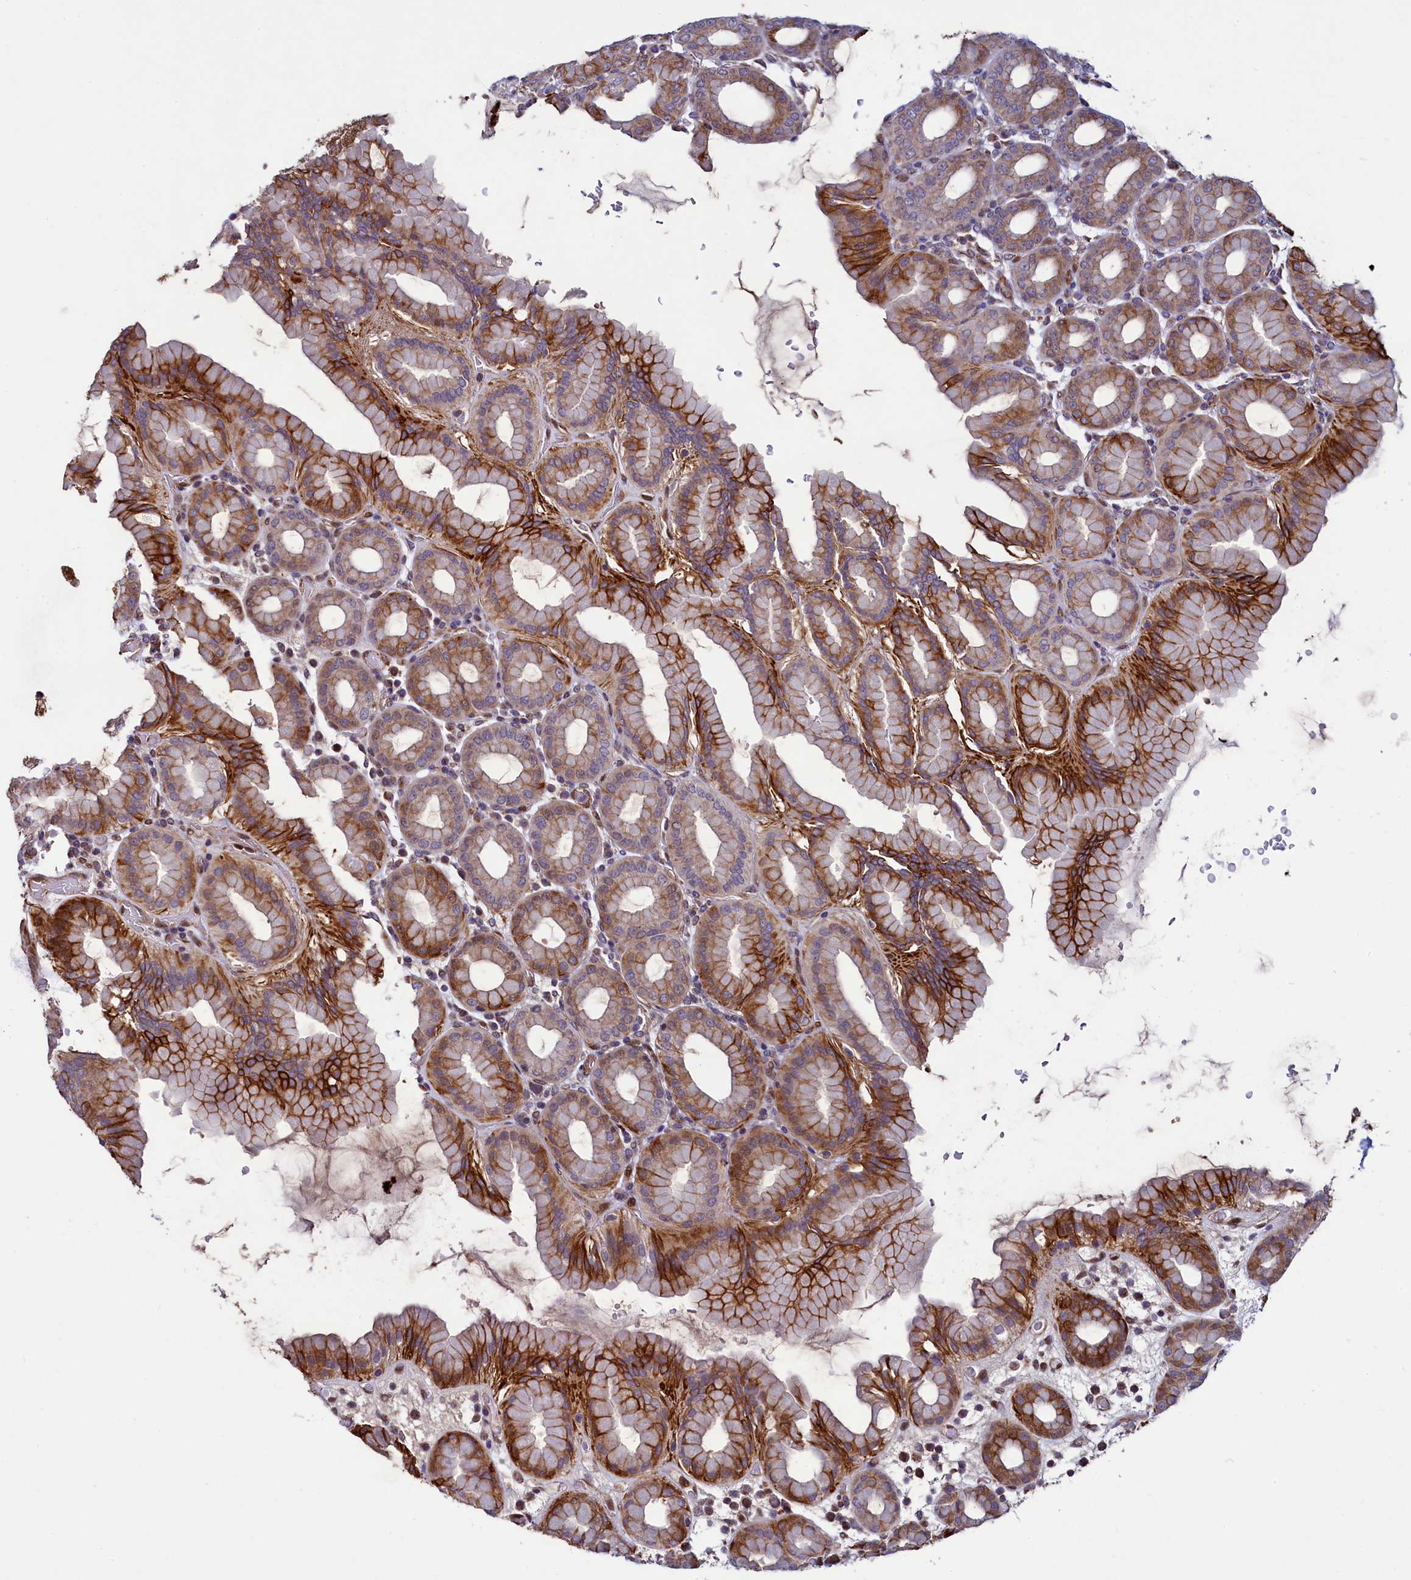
{"staining": {"intensity": "strong", "quantity": ">75%", "location": "cytoplasmic/membranous"}, "tissue": "stomach", "cell_type": "Glandular cells", "image_type": "normal", "snomed": [{"axis": "morphology", "description": "Normal tissue, NOS"}, {"axis": "topography", "description": "Stomach, upper"}], "caption": "Glandular cells display strong cytoplasmic/membranous positivity in approximately >75% of cells in normal stomach.", "gene": "ZNF577", "patient": {"sex": "male", "age": 68}}